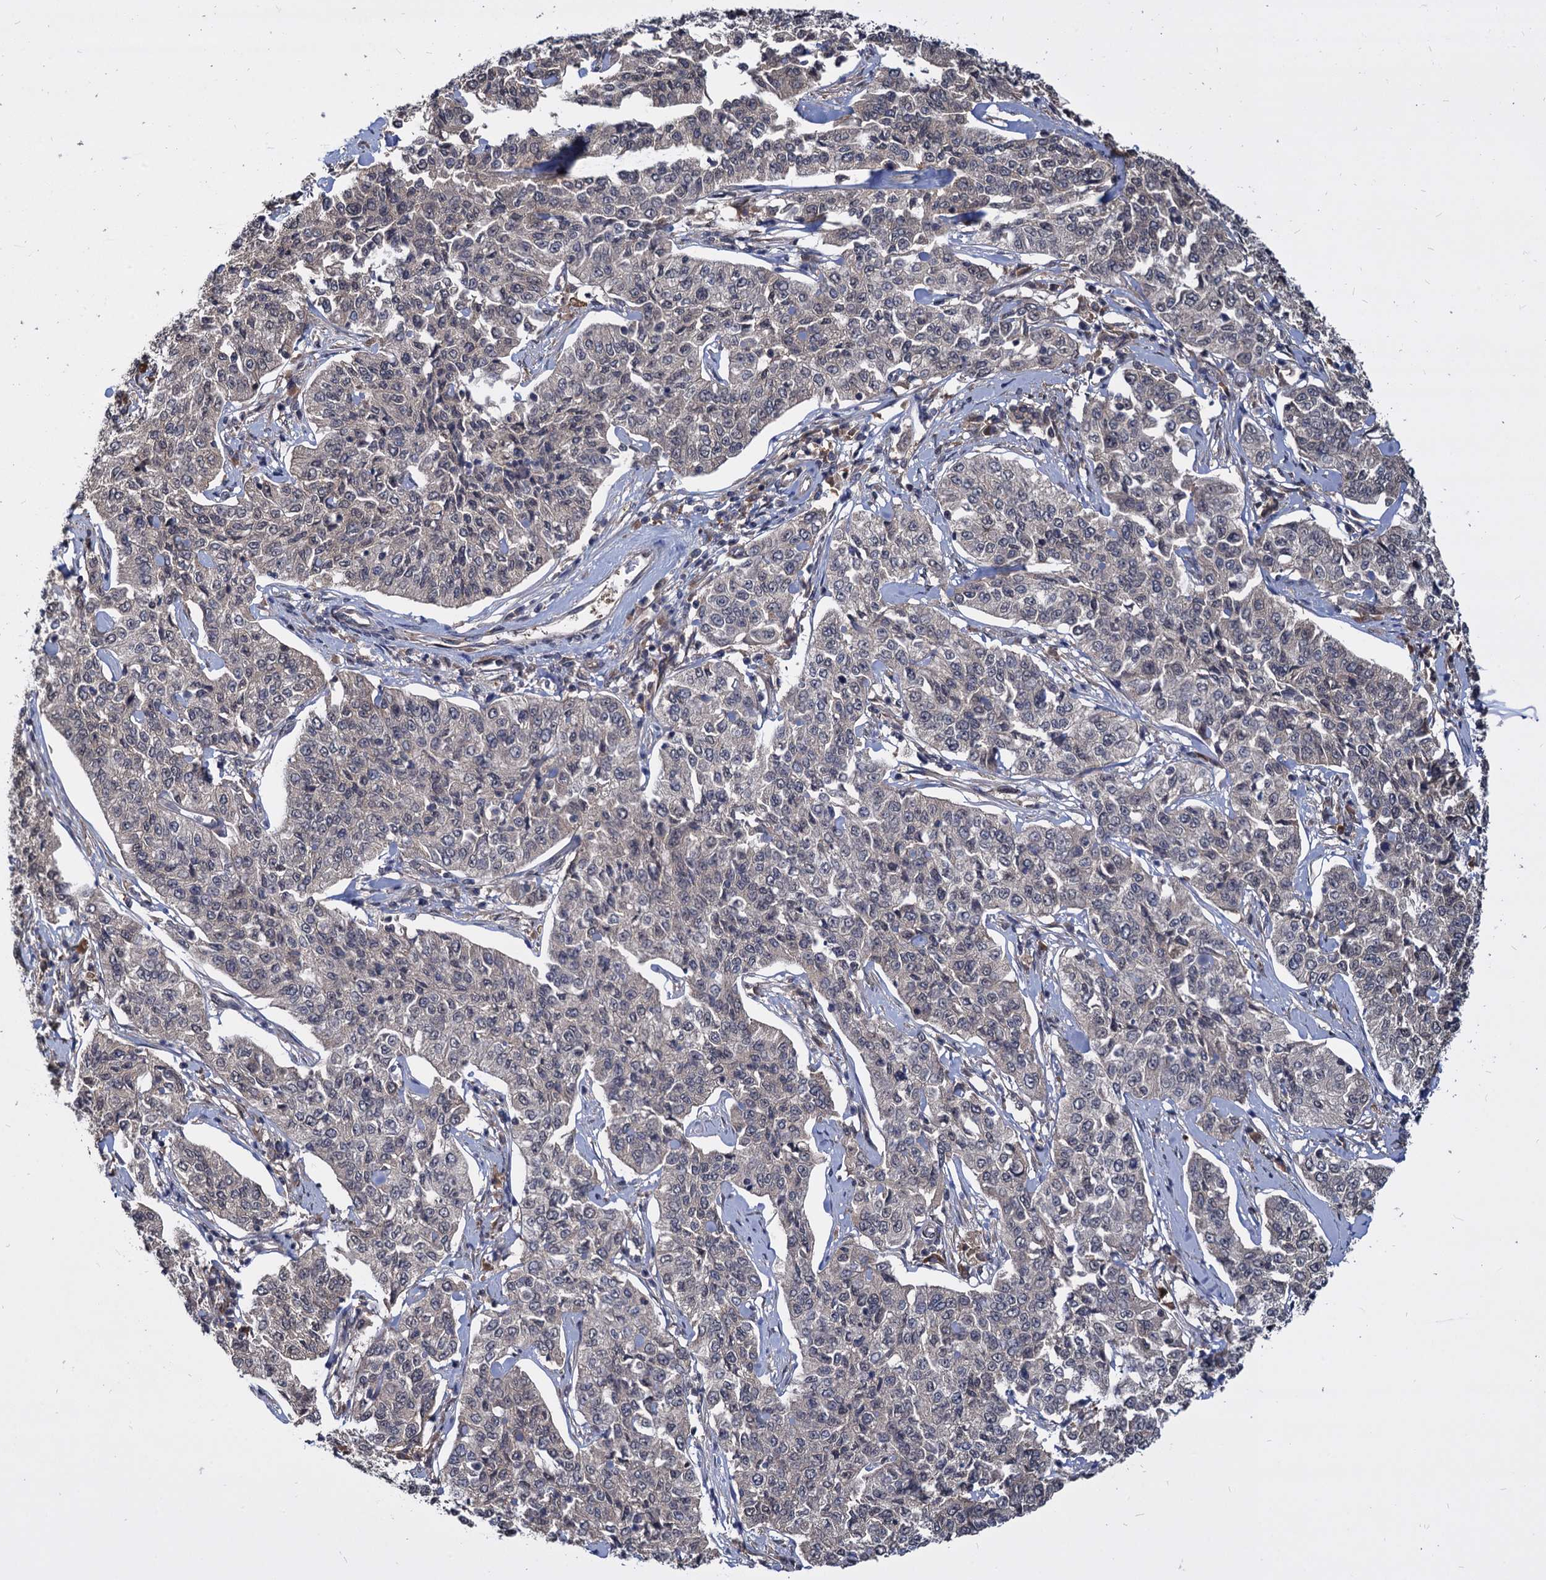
{"staining": {"intensity": "negative", "quantity": "none", "location": "none"}, "tissue": "cervical cancer", "cell_type": "Tumor cells", "image_type": "cancer", "snomed": [{"axis": "morphology", "description": "Squamous cell carcinoma, NOS"}, {"axis": "topography", "description": "Cervix"}], "caption": "Immunohistochemistry (IHC) image of neoplastic tissue: human cervical squamous cell carcinoma stained with DAB (3,3'-diaminobenzidine) displays no significant protein expression in tumor cells.", "gene": "PSMD4", "patient": {"sex": "female", "age": 35}}